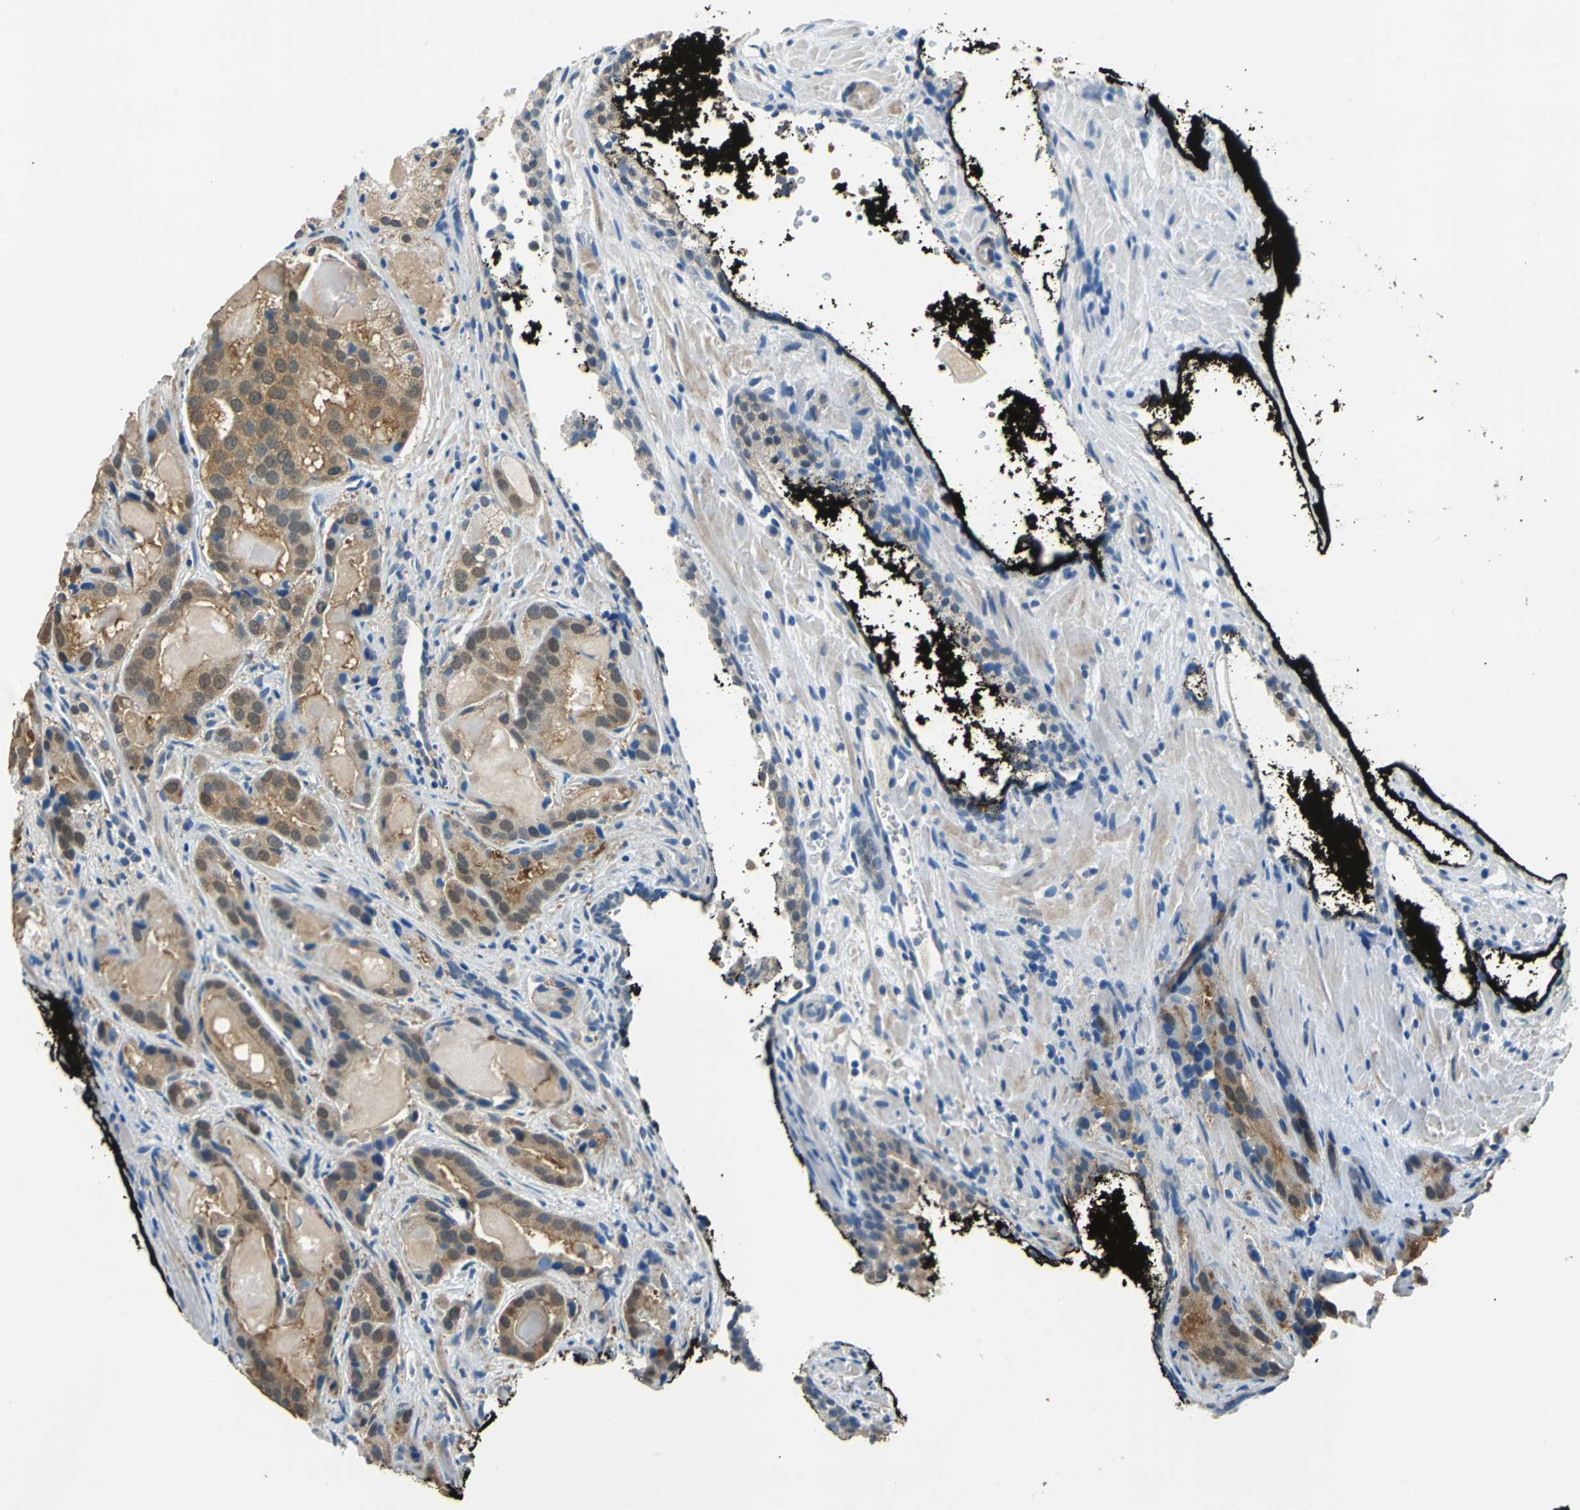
{"staining": {"intensity": "moderate", "quantity": ">75%", "location": "cytoplasmic/membranous,nuclear"}, "tissue": "prostate cancer", "cell_type": "Tumor cells", "image_type": "cancer", "snomed": [{"axis": "morphology", "description": "Adenocarcinoma, High grade"}, {"axis": "topography", "description": "Prostate"}], "caption": "Protein staining of prostate cancer tissue exhibits moderate cytoplasmic/membranous and nuclear positivity in about >75% of tumor cells.", "gene": "FKBP4", "patient": {"sex": "male", "age": 58}}